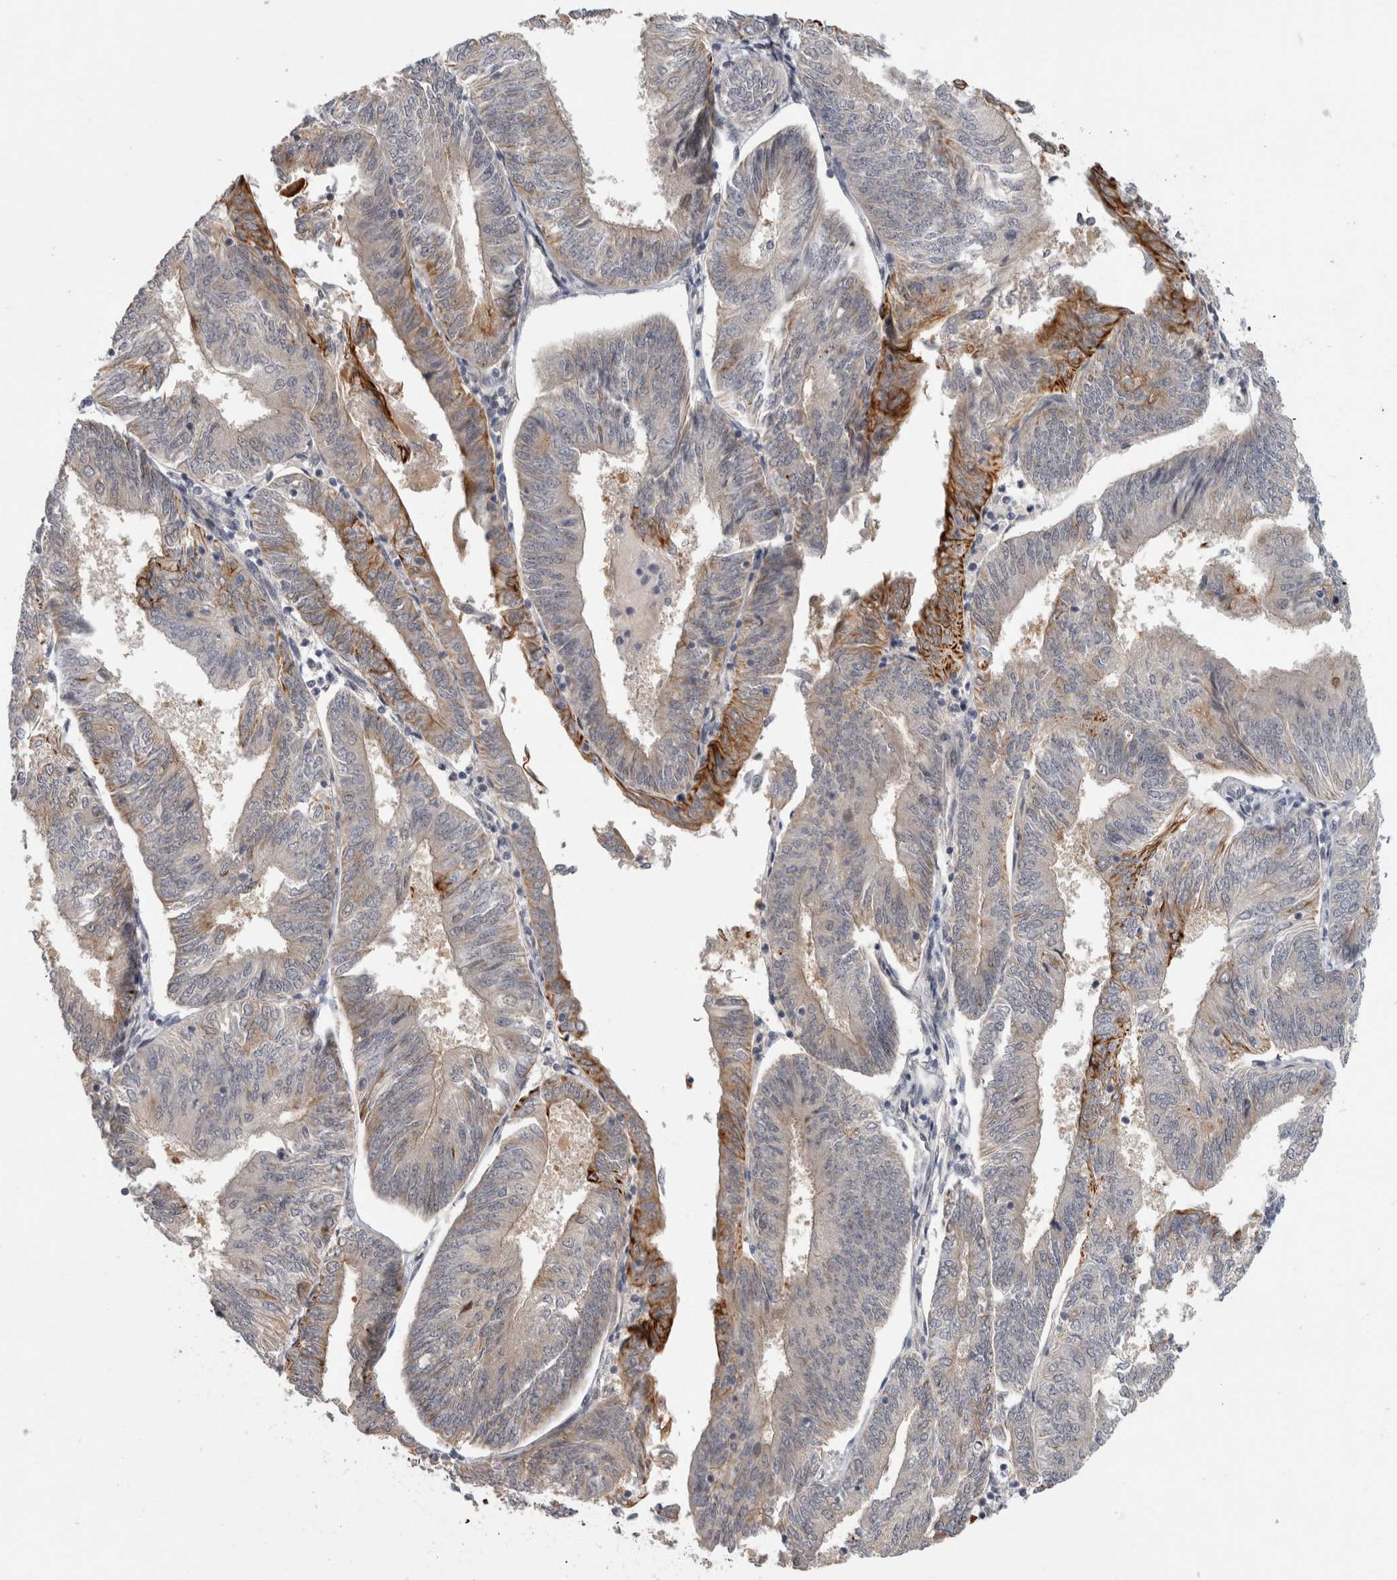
{"staining": {"intensity": "moderate", "quantity": "<25%", "location": "cytoplasmic/membranous"}, "tissue": "endometrial cancer", "cell_type": "Tumor cells", "image_type": "cancer", "snomed": [{"axis": "morphology", "description": "Adenocarcinoma, NOS"}, {"axis": "topography", "description": "Endometrium"}], "caption": "DAB immunohistochemical staining of endometrial cancer (adenocarcinoma) demonstrates moderate cytoplasmic/membranous protein staining in about <25% of tumor cells.", "gene": "CRISPLD1", "patient": {"sex": "female", "age": 58}}